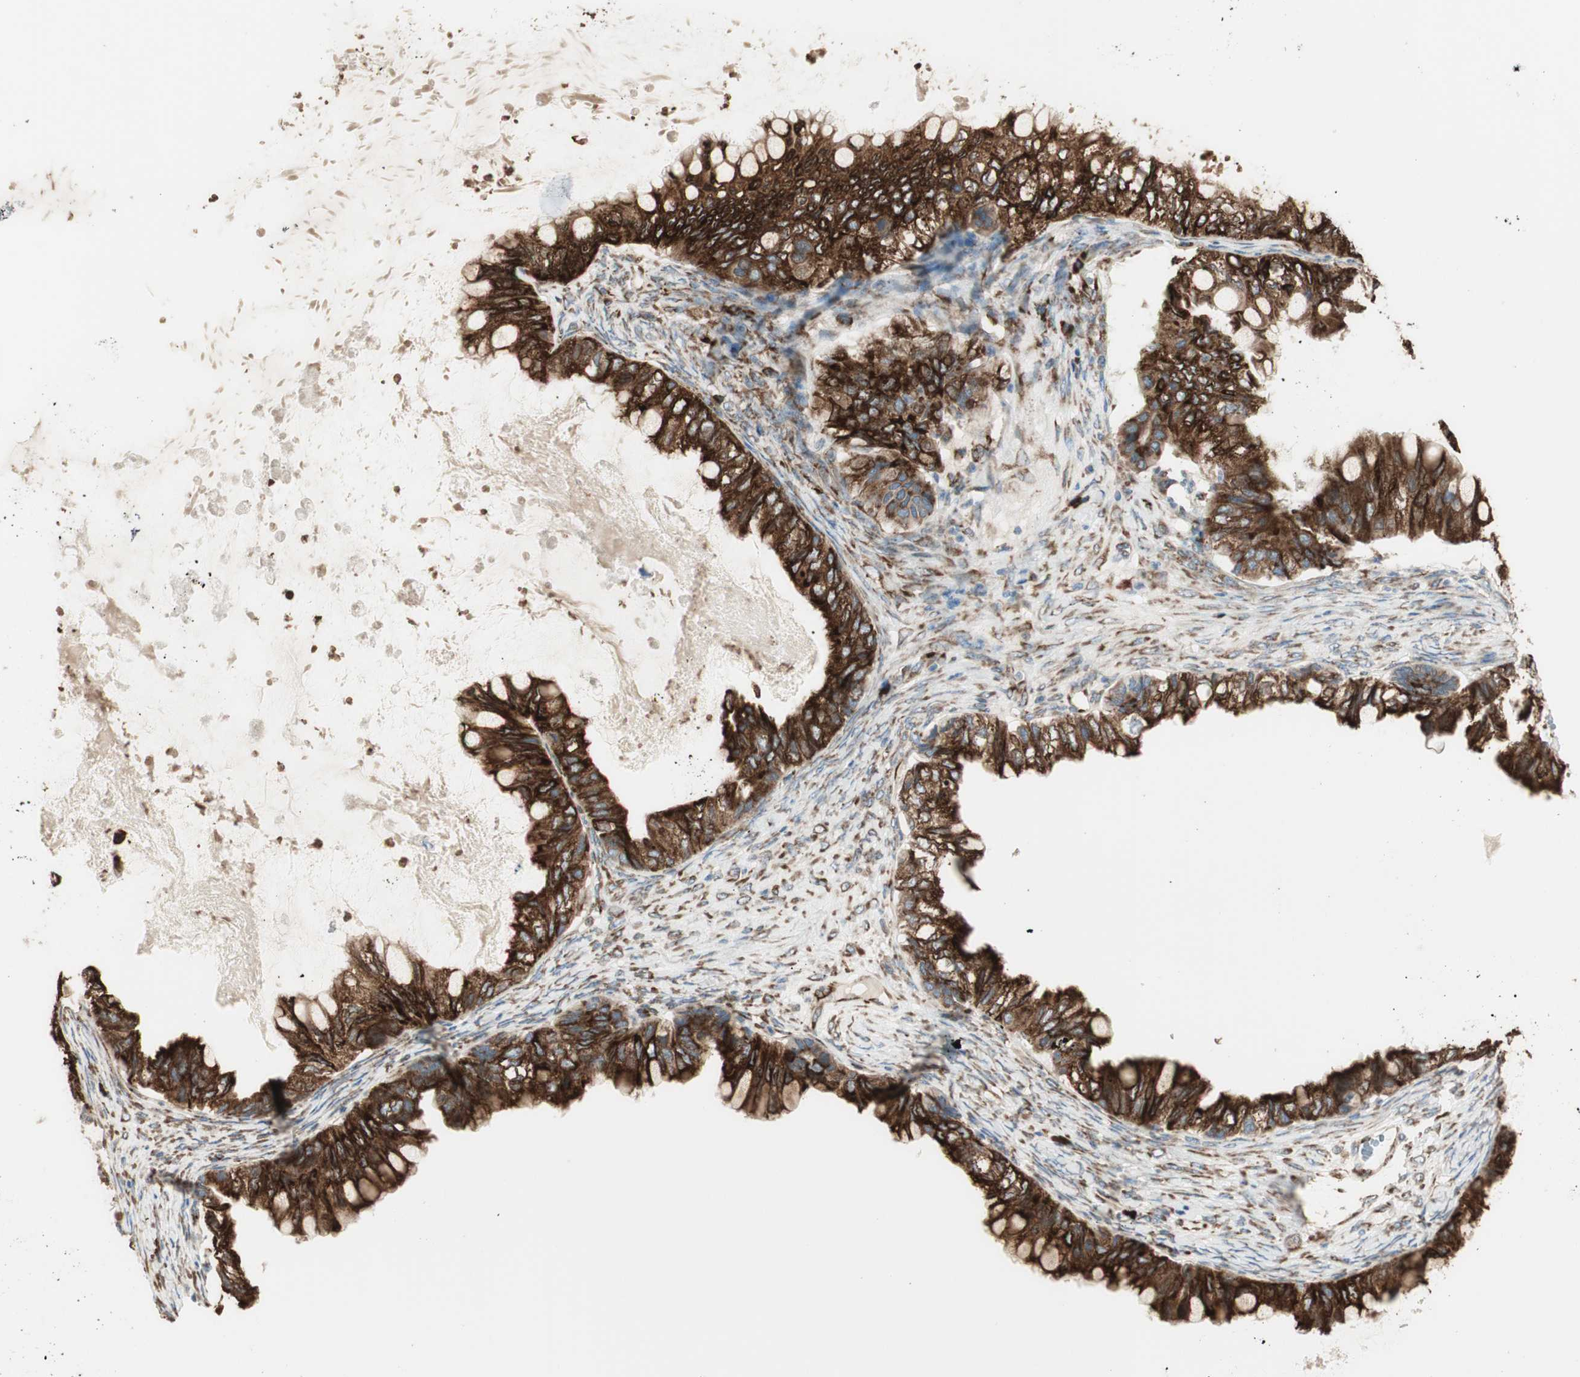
{"staining": {"intensity": "strong", "quantity": ">75%", "location": "cytoplasmic/membranous"}, "tissue": "ovarian cancer", "cell_type": "Tumor cells", "image_type": "cancer", "snomed": [{"axis": "morphology", "description": "Cystadenocarcinoma, mucinous, NOS"}, {"axis": "topography", "description": "Ovary"}], "caption": "Protein expression analysis of mucinous cystadenocarcinoma (ovarian) exhibits strong cytoplasmic/membranous positivity in approximately >75% of tumor cells.", "gene": "RRBP1", "patient": {"sex": "female", "age": 80}}